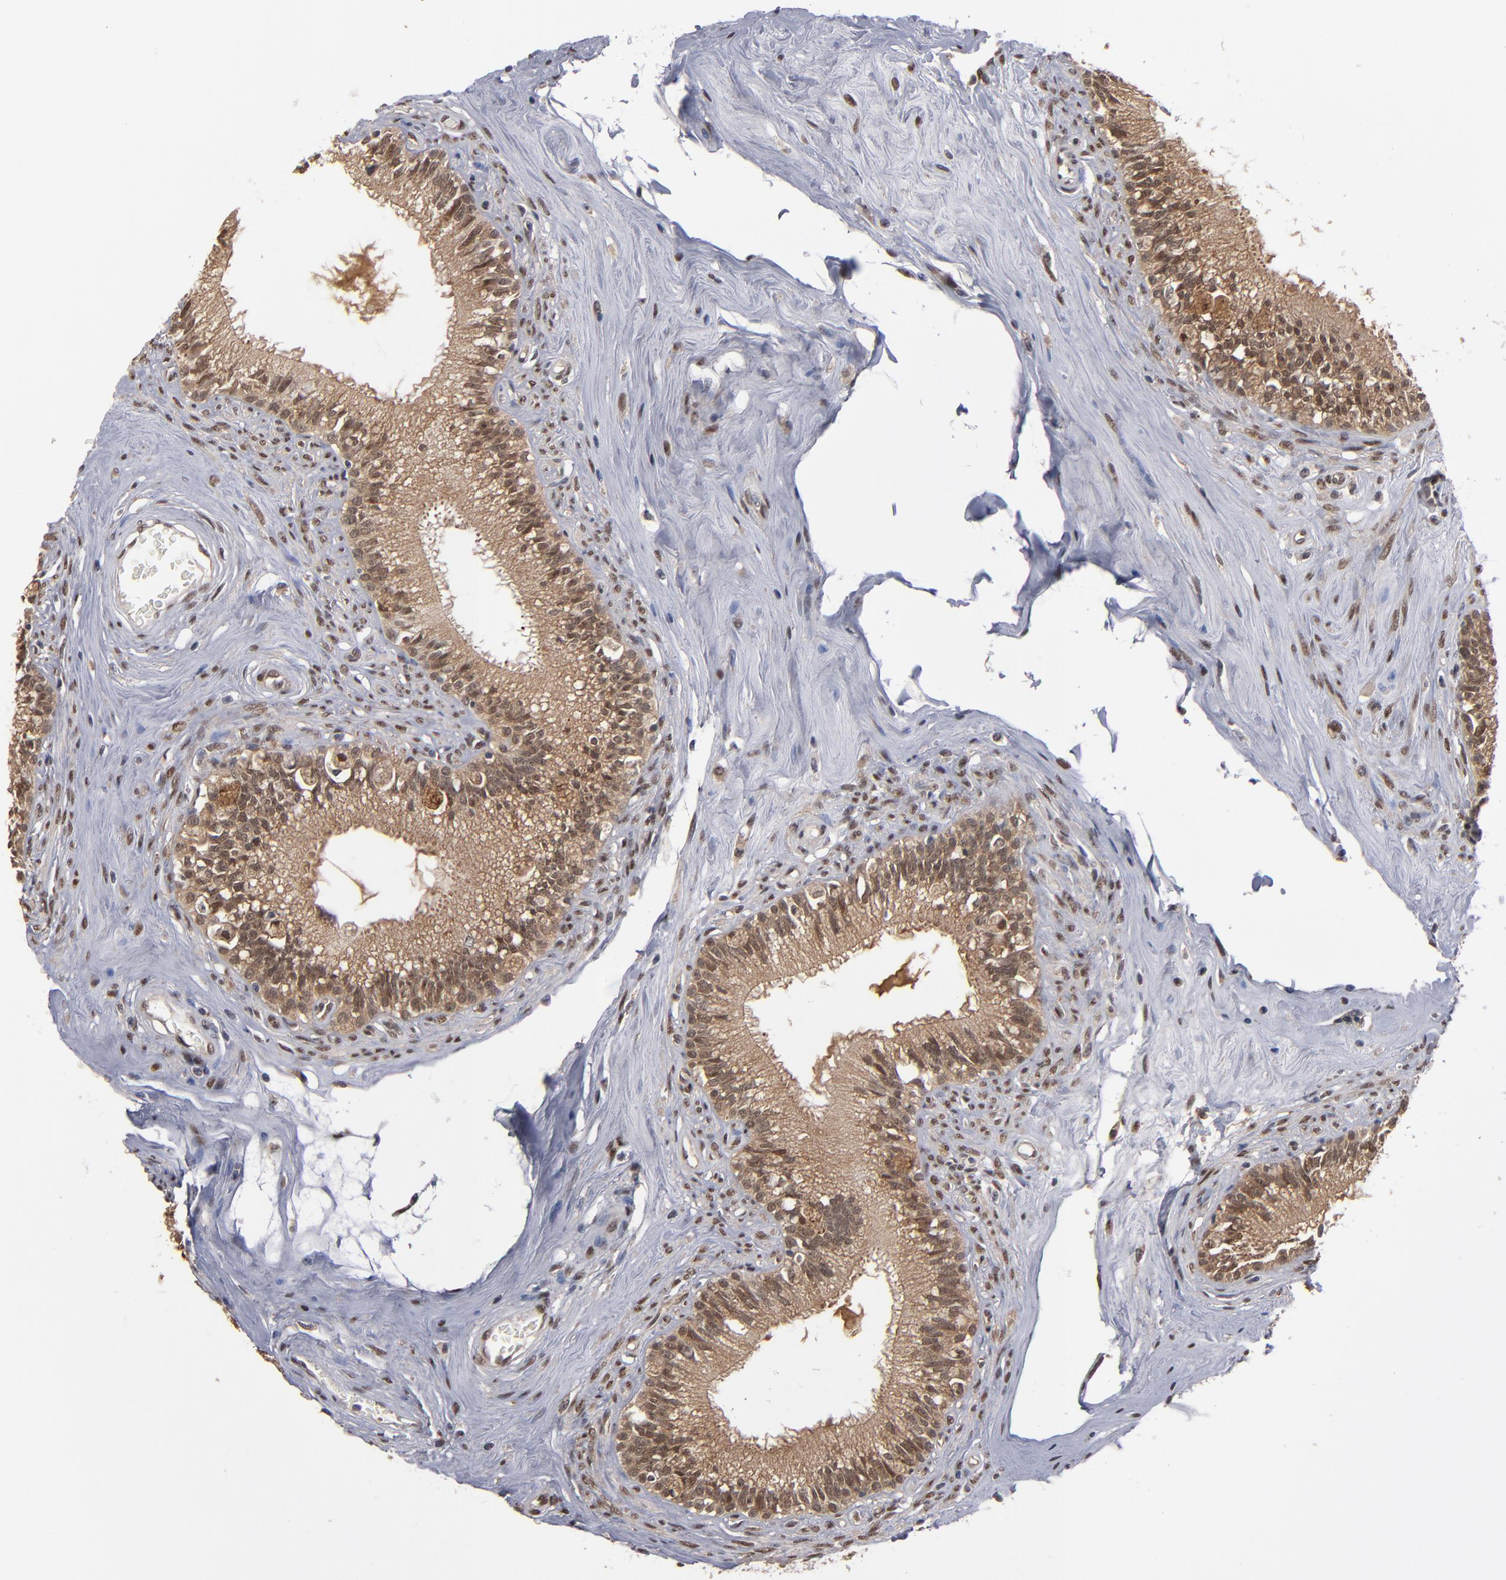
{"staining": {"intensity": "moderate", "quantity": ">75%", "location": "cytoplasmic/membranous,nuclear"}, "tissue": "epididymis", "cell_type": "Glandular cells", "image_type": "normal", "snomed": [{"axis": "morphology", "description": "Normal tissue, NOS"}, {"axis": "morphology", "description": "Inflammation, NOS"}, {"axis": "topography", "description": "Epididymis"}], "caption": "This histopathology image displays IHC staining of normal epididymis, with medium moderate cytoplasmic/membranous,nuclear staining in about >75% of glandular cells.", "gene": "HUWE1", "patient": {"sex": "male", "age": 84}}